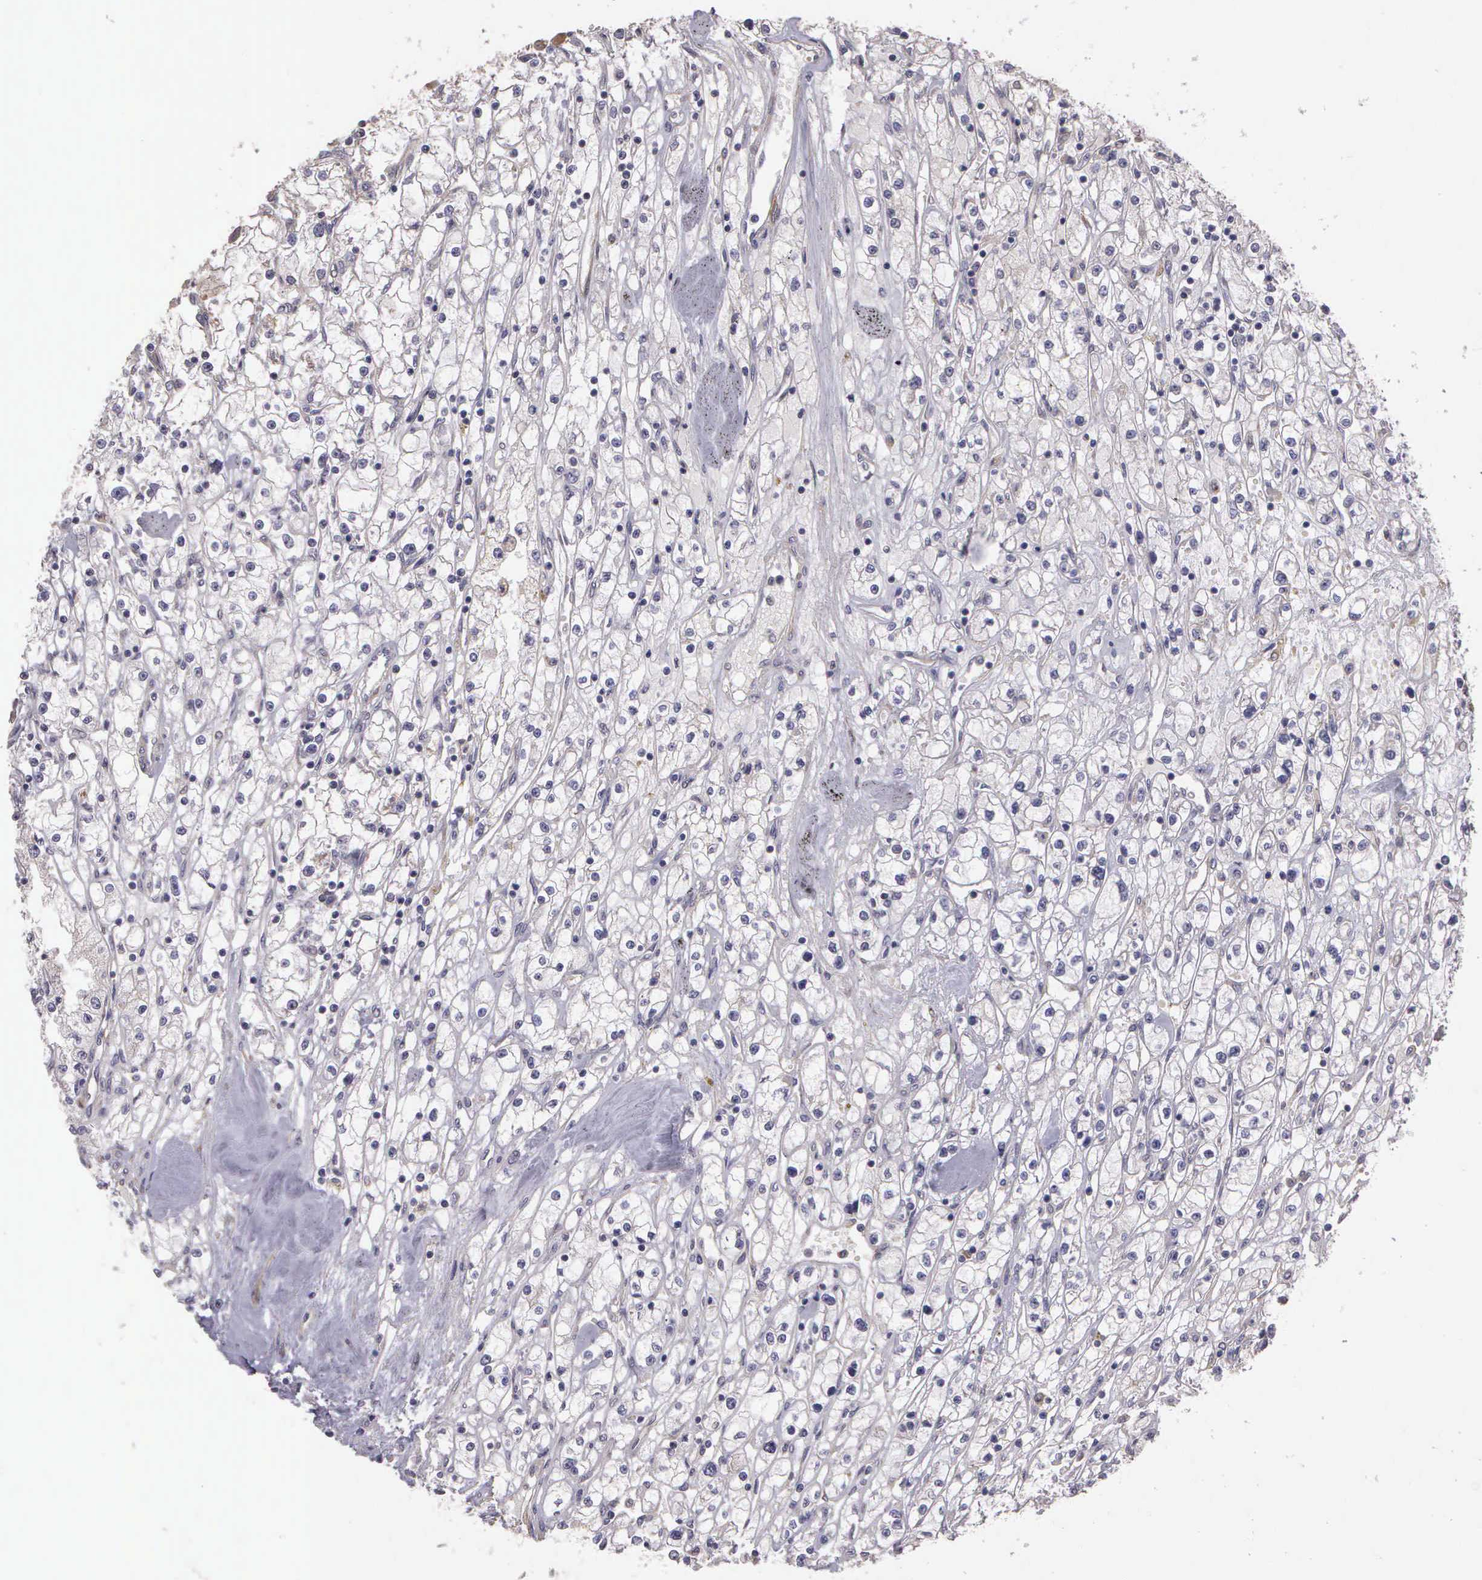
{"staining": {"intensity": "weak", "quantity": ">75%", "location": "cytoplasmic/membranous"}, "tissue": "renal cancer", "cell_type": "Tumor cells", "image_type": "cancer", "snomed": [{"axis": "morphology", "description": "Adenocarcinoma, NOS"}, {"axis": "topography", "description": "Kidney"}], "caption": "Immunohistochemical staining of human renal adenocarcinoma reveals weak cytoplasmic/membranous protein expression in approximately >75% of tumor cells.", "gene": "RTL10", "patient": {"sex": "male", "age": 56}}